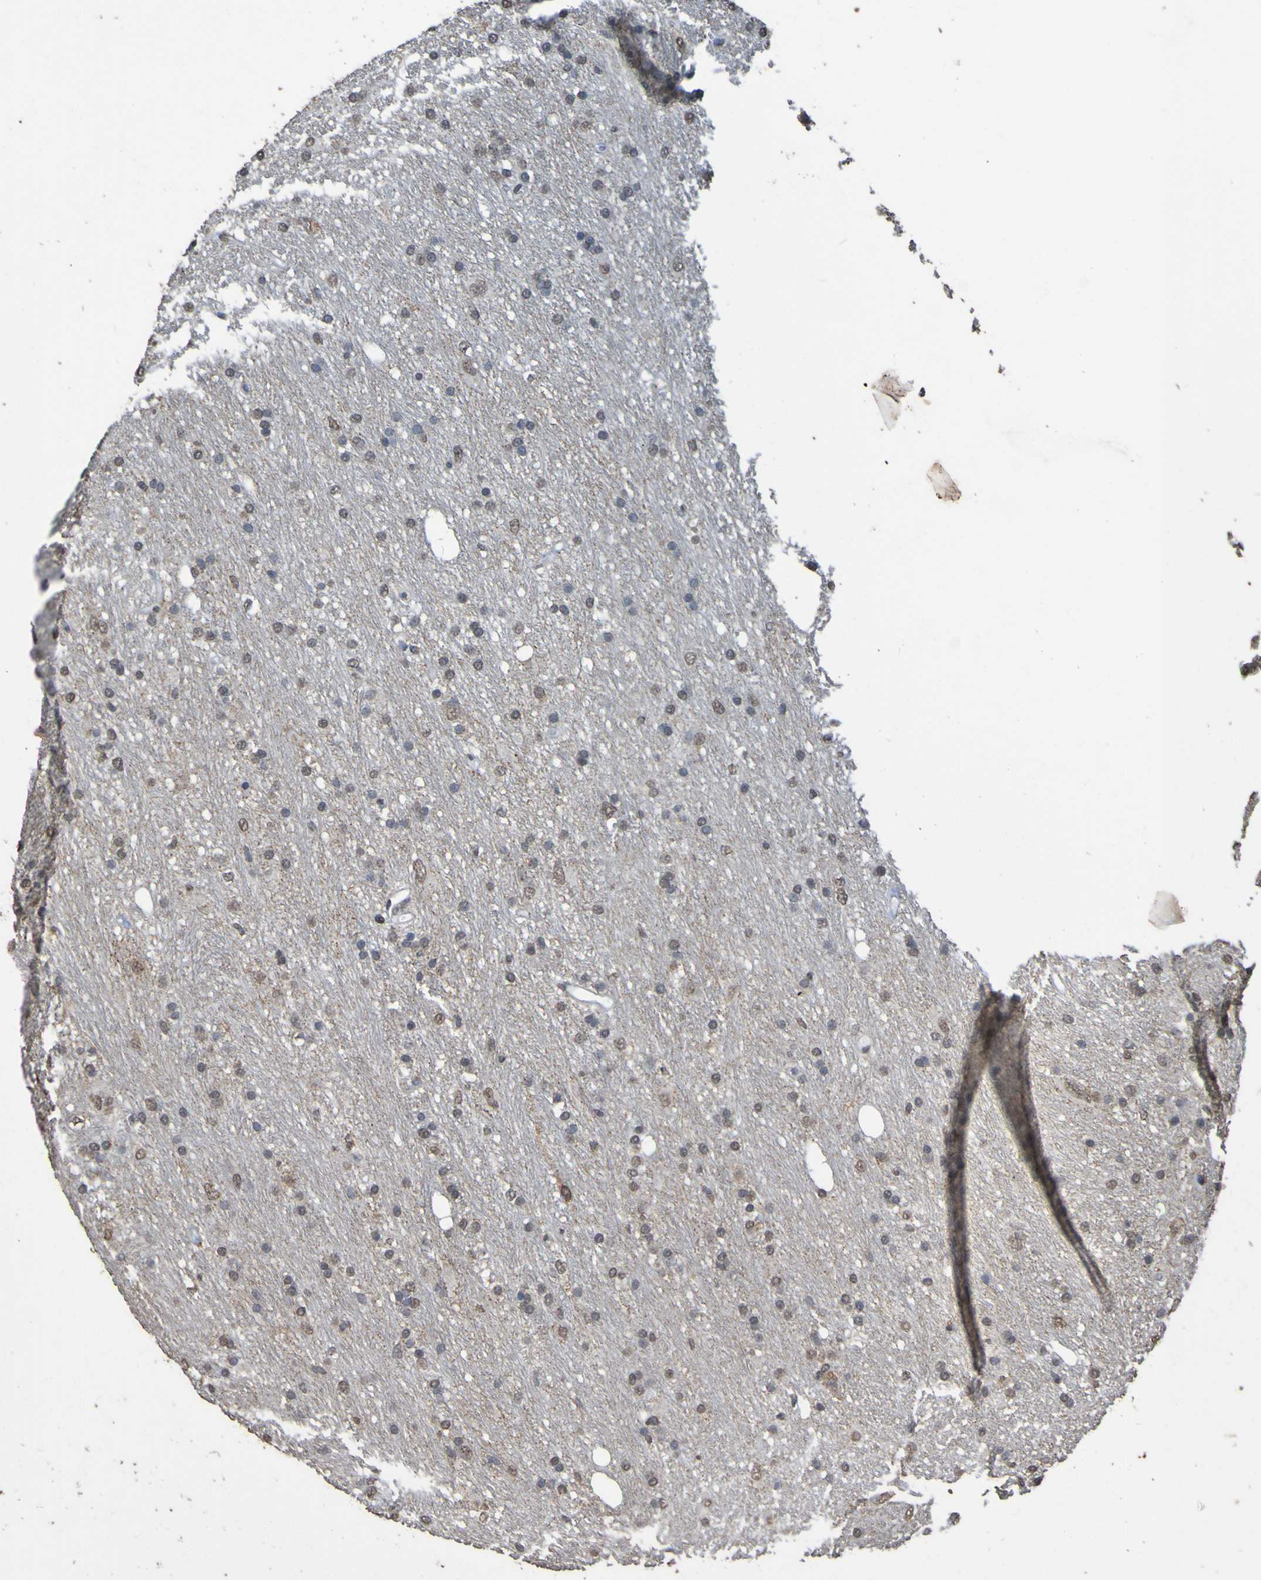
{"staining": {"intensity": "weak", "quantity": "25%-75%", "location": "nuclear"}, "tissue": "glioma", "cell_type": "Tumor cells", "image_type": "cancer", "snomed": [{"axis": "morphology", "description": "Glioma, malignant, Low grade"}, {"axis": "topography", "description": "Brain"}], "caption": "Glioma was stained to show a protein in brown. There is low levels of weak nuclear staining in approximately 25%-75% of tumor cells. (Stains: DAB in brown, nuclei in blue, Microscopy: brightfield microscopy at high magnification).", "gene": "ALKBH2", "patient": {"sex": "male", "age": 77}}